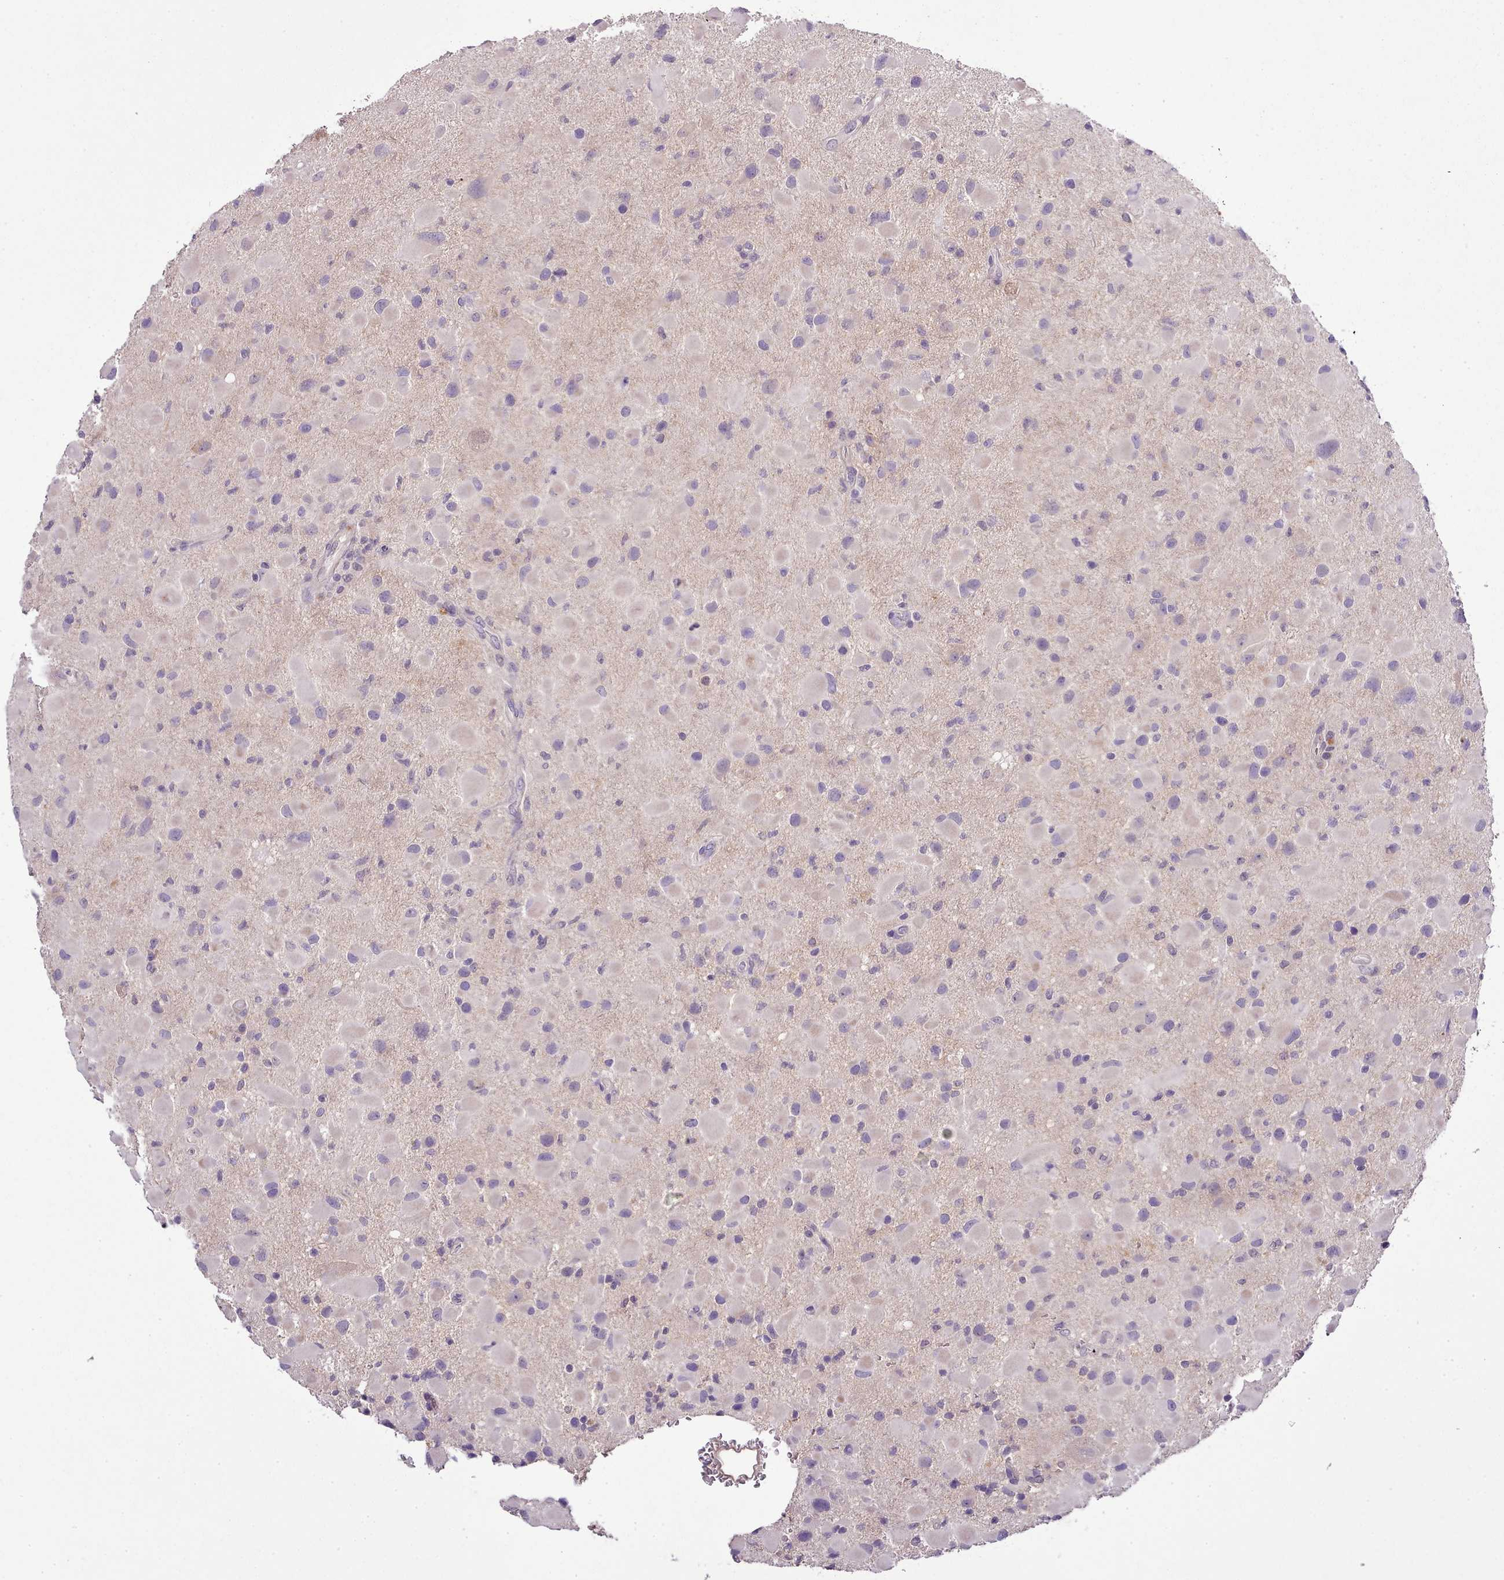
{"staining": {"intensity": "negative", "quantity": "none", "location": "none"}, "tissue": "glioma", "cell_type": "Tumor cells", "image_type": "cancer", "snomed": [{"axis": "morphology", "description": "Glioma, malignant, Low grade"}, {"axis": "topography", "description": "Brain"}], "caption": "The image displays no significant positivity in tumor cells of glioma.", "gene": "SETX", "patient": {"sex": "female", "age": 32}}